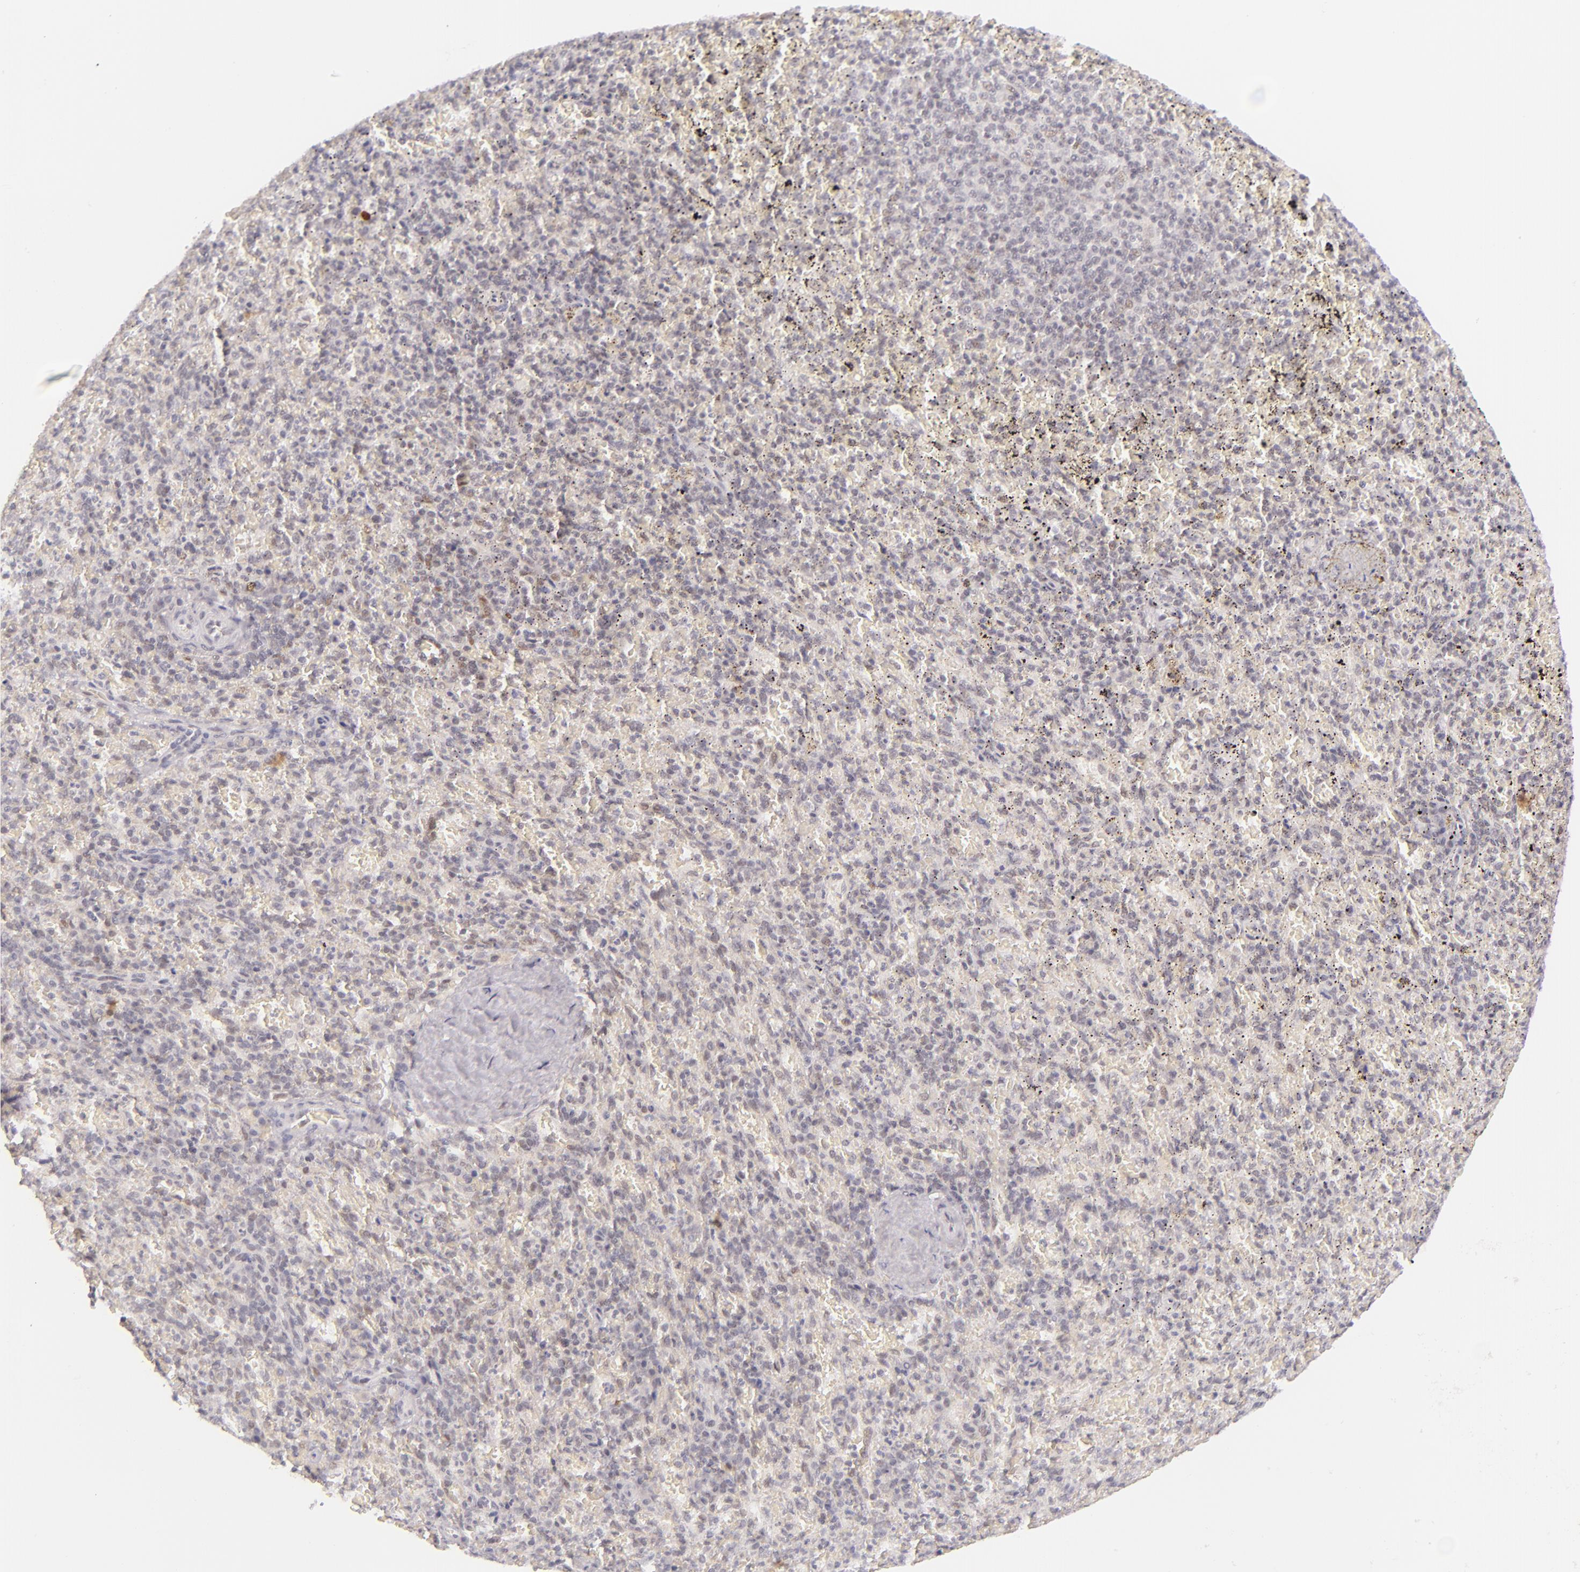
{"staining": {"intensity": "negative", "quantity": "none", "location": "none"}, "tissue": "spleen", "cell_type": "Cells in red pulp", "image_type": "normal", "snomed": [{"axis": "morphology", "description": "Normal tissue, NOS"}, {"axis": "topography", "description": "Spleen"}], "caption": "Cells in red pulp are negative for brown protein staining in normal spleen. (DAB immunohistochemistry with hematoxylin counter stain).", "gene": "BCL3", "patient": {"sex": "female", "age": 50}}